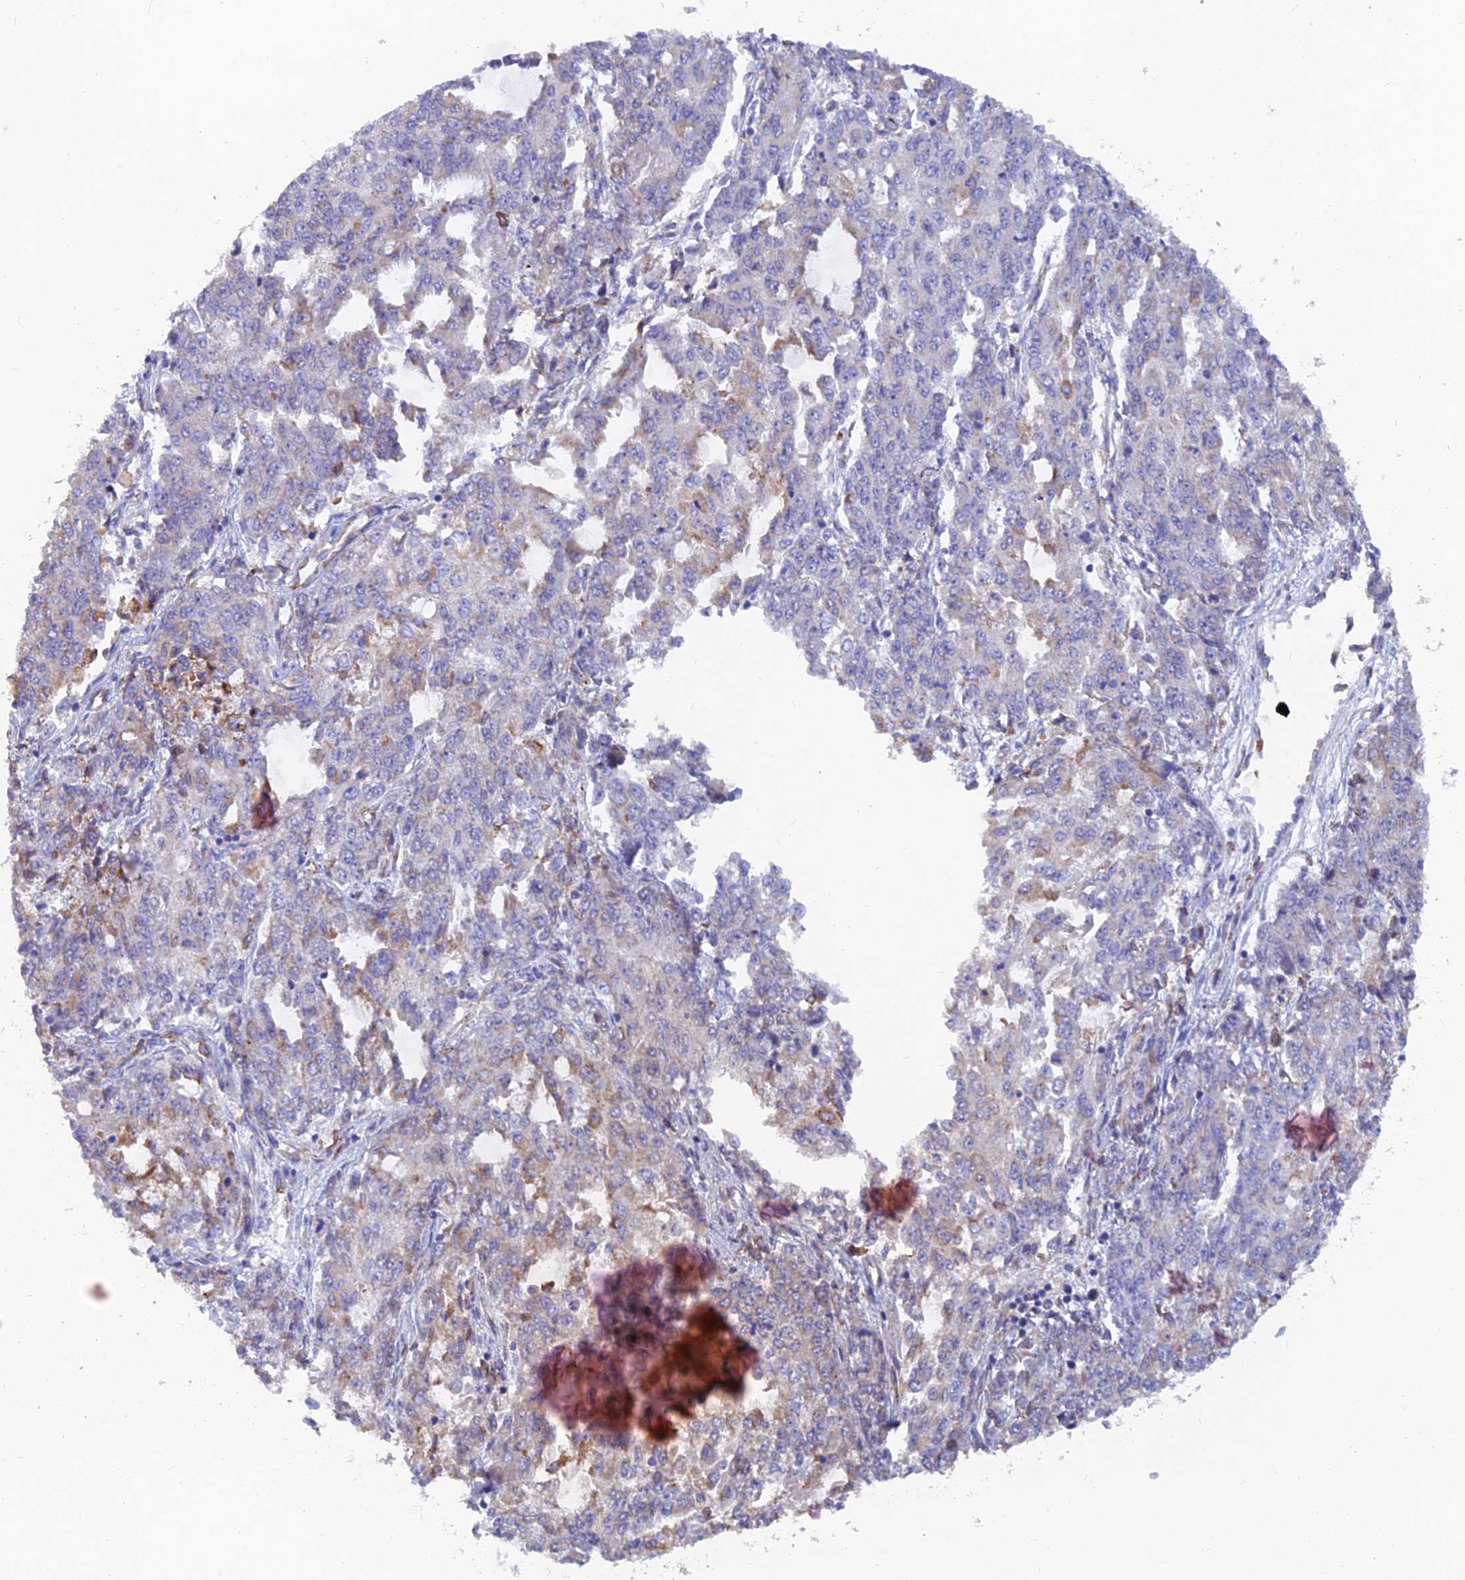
{"staining": {"intensity": "weak", "quantity": "<25%", "location": "cytoplasmic/membranous"}, "tissue": "endometrial cancer", "cell_type": "Tumor cells", "image_type": "cancer", "snomed": [{"axis": "morphology", "description": "Adenocarcinoma, NOS"}, {"axis": "topography", "description": "Endometrium"}], "caption": "Micrograph shows no protein positivity in tumor cells of adenocarcinoma (endometrial) tissue. (IHC, brightfield microscopy, high magnification).", "gene": "WDR35", "patient": {"sex": "female", "age": 50}}